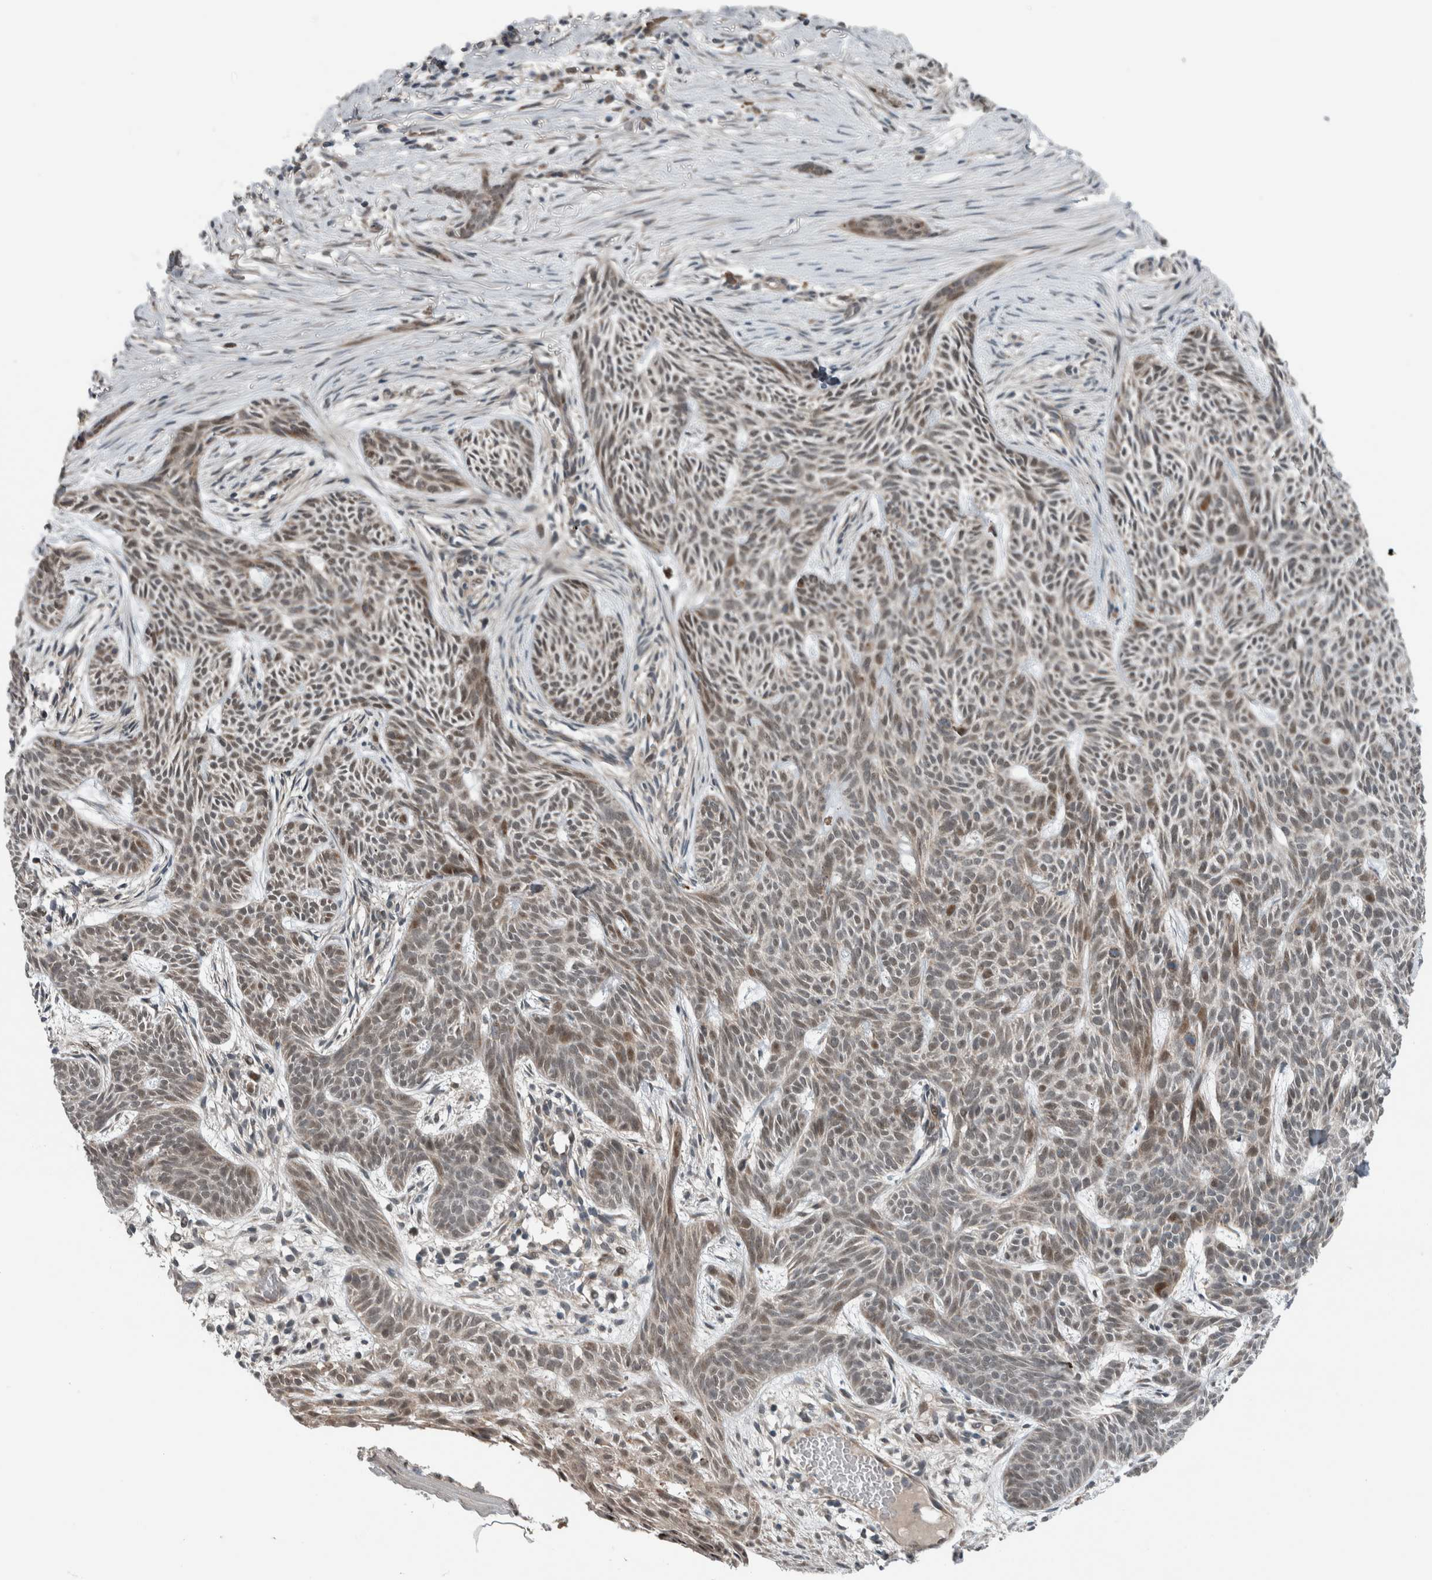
{"staining": {"intensity": "weak", "quantity": "<25%", "location": "cytoplasmic/membranous"}, "tissue": "skin cancer", "cell_type": "Tumor cells", "image_type": "cancer", "snomed": [{"axis": "morphology", "description": "Basal cell carcinoma"}, {"axis": "topography", "description": "Skin"}], "caption": "An immunohistochemistry (IHC) image of skin cancer is shown. There is no staining in tumor cells of skin cancer. The staining is performed using DAB brown chromogen with nuclei counter-stained in using hematoxylin.", "gene": "GBA2", "patient": {"sex": "female", "age": 59}}